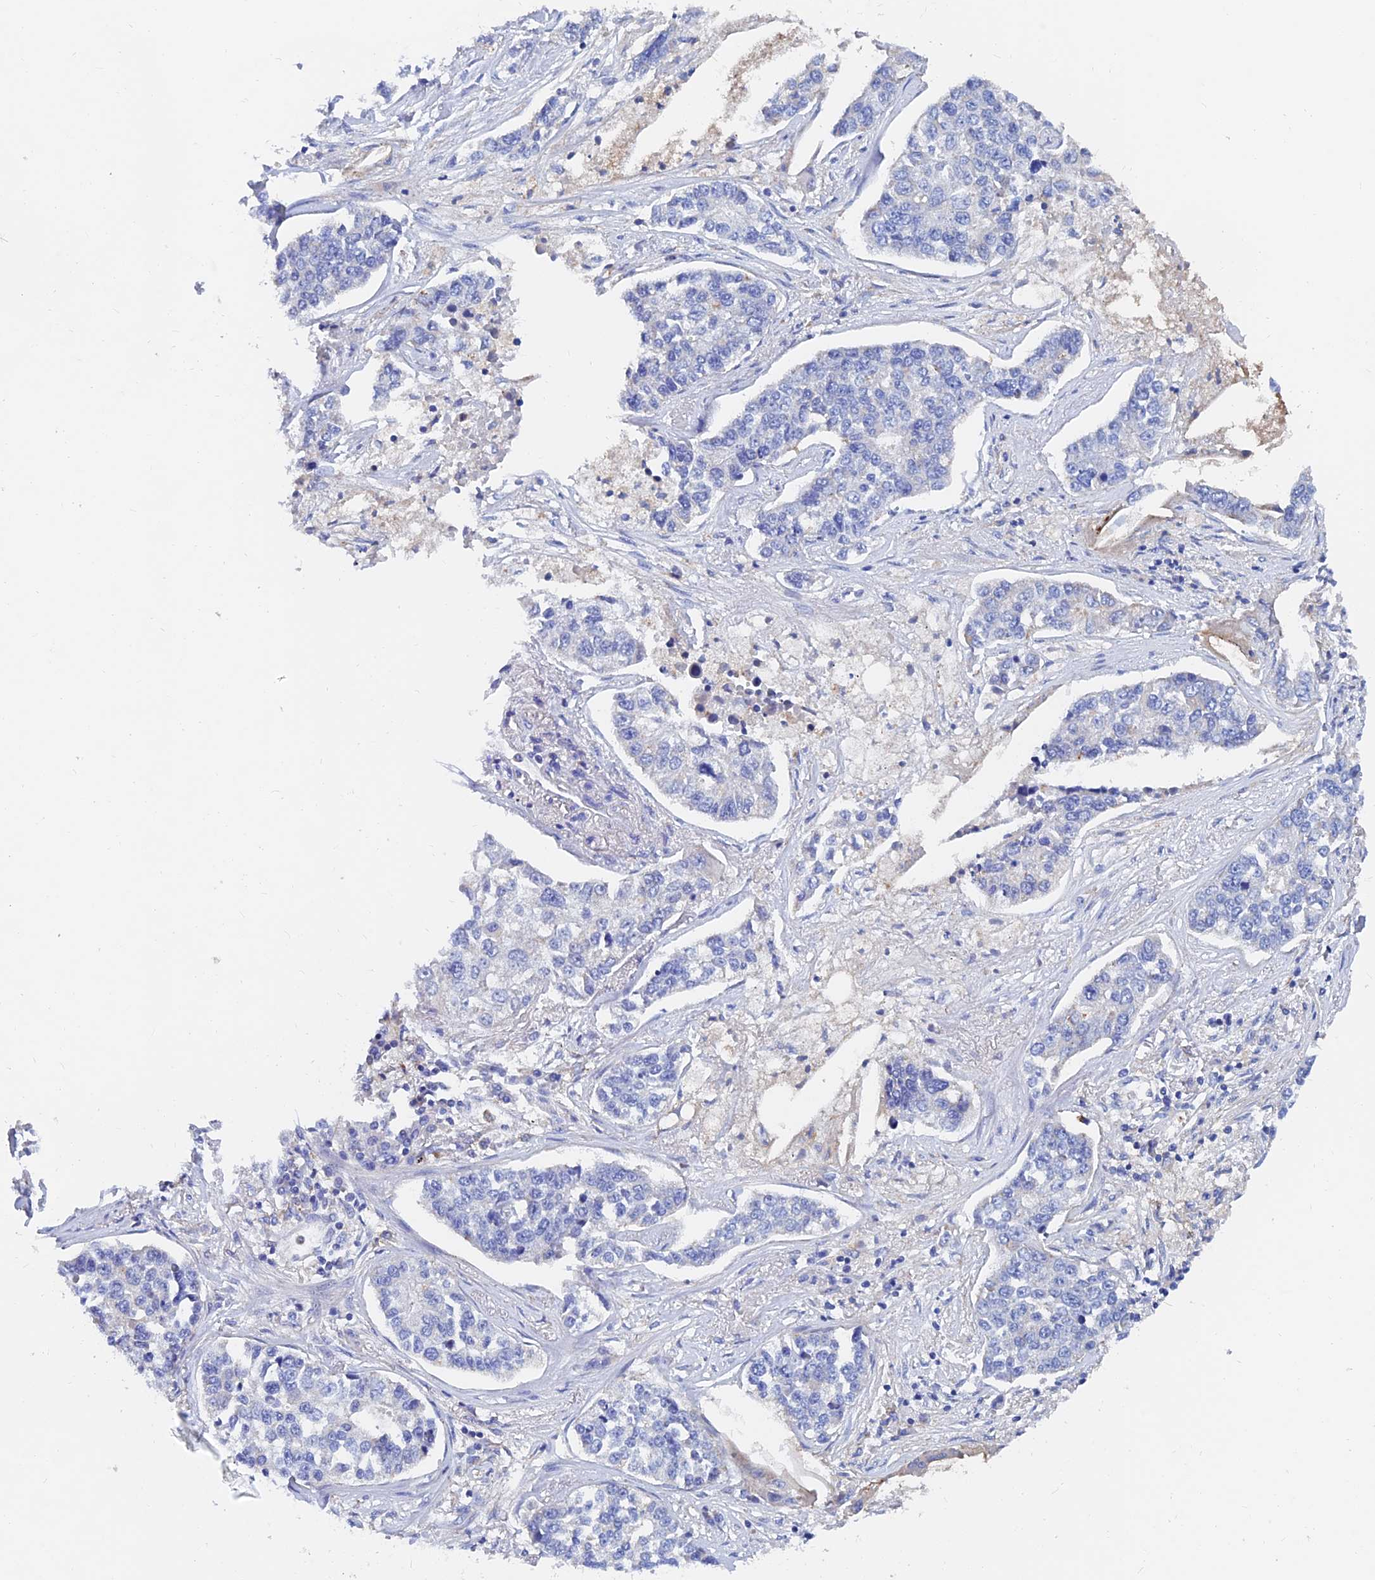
{"staining": {"intensity": "negative", "quantity": "none", "location": "none"}, "tissue": "lung cancer", "cell_type": "Tumor cells", "image_type": "cancer", "snomed": [{"axis": "morphology", "description": "Adenocarcinoma, NOS"}, {"axis": "topography", "description": "Lung"}], "caption": "This is an IHC micrograph of human lung adenocarcinoma. There is no positivity in tumor cells.", "gene": "SPNS1", "patient": {"sex": "male", "age": 49}}